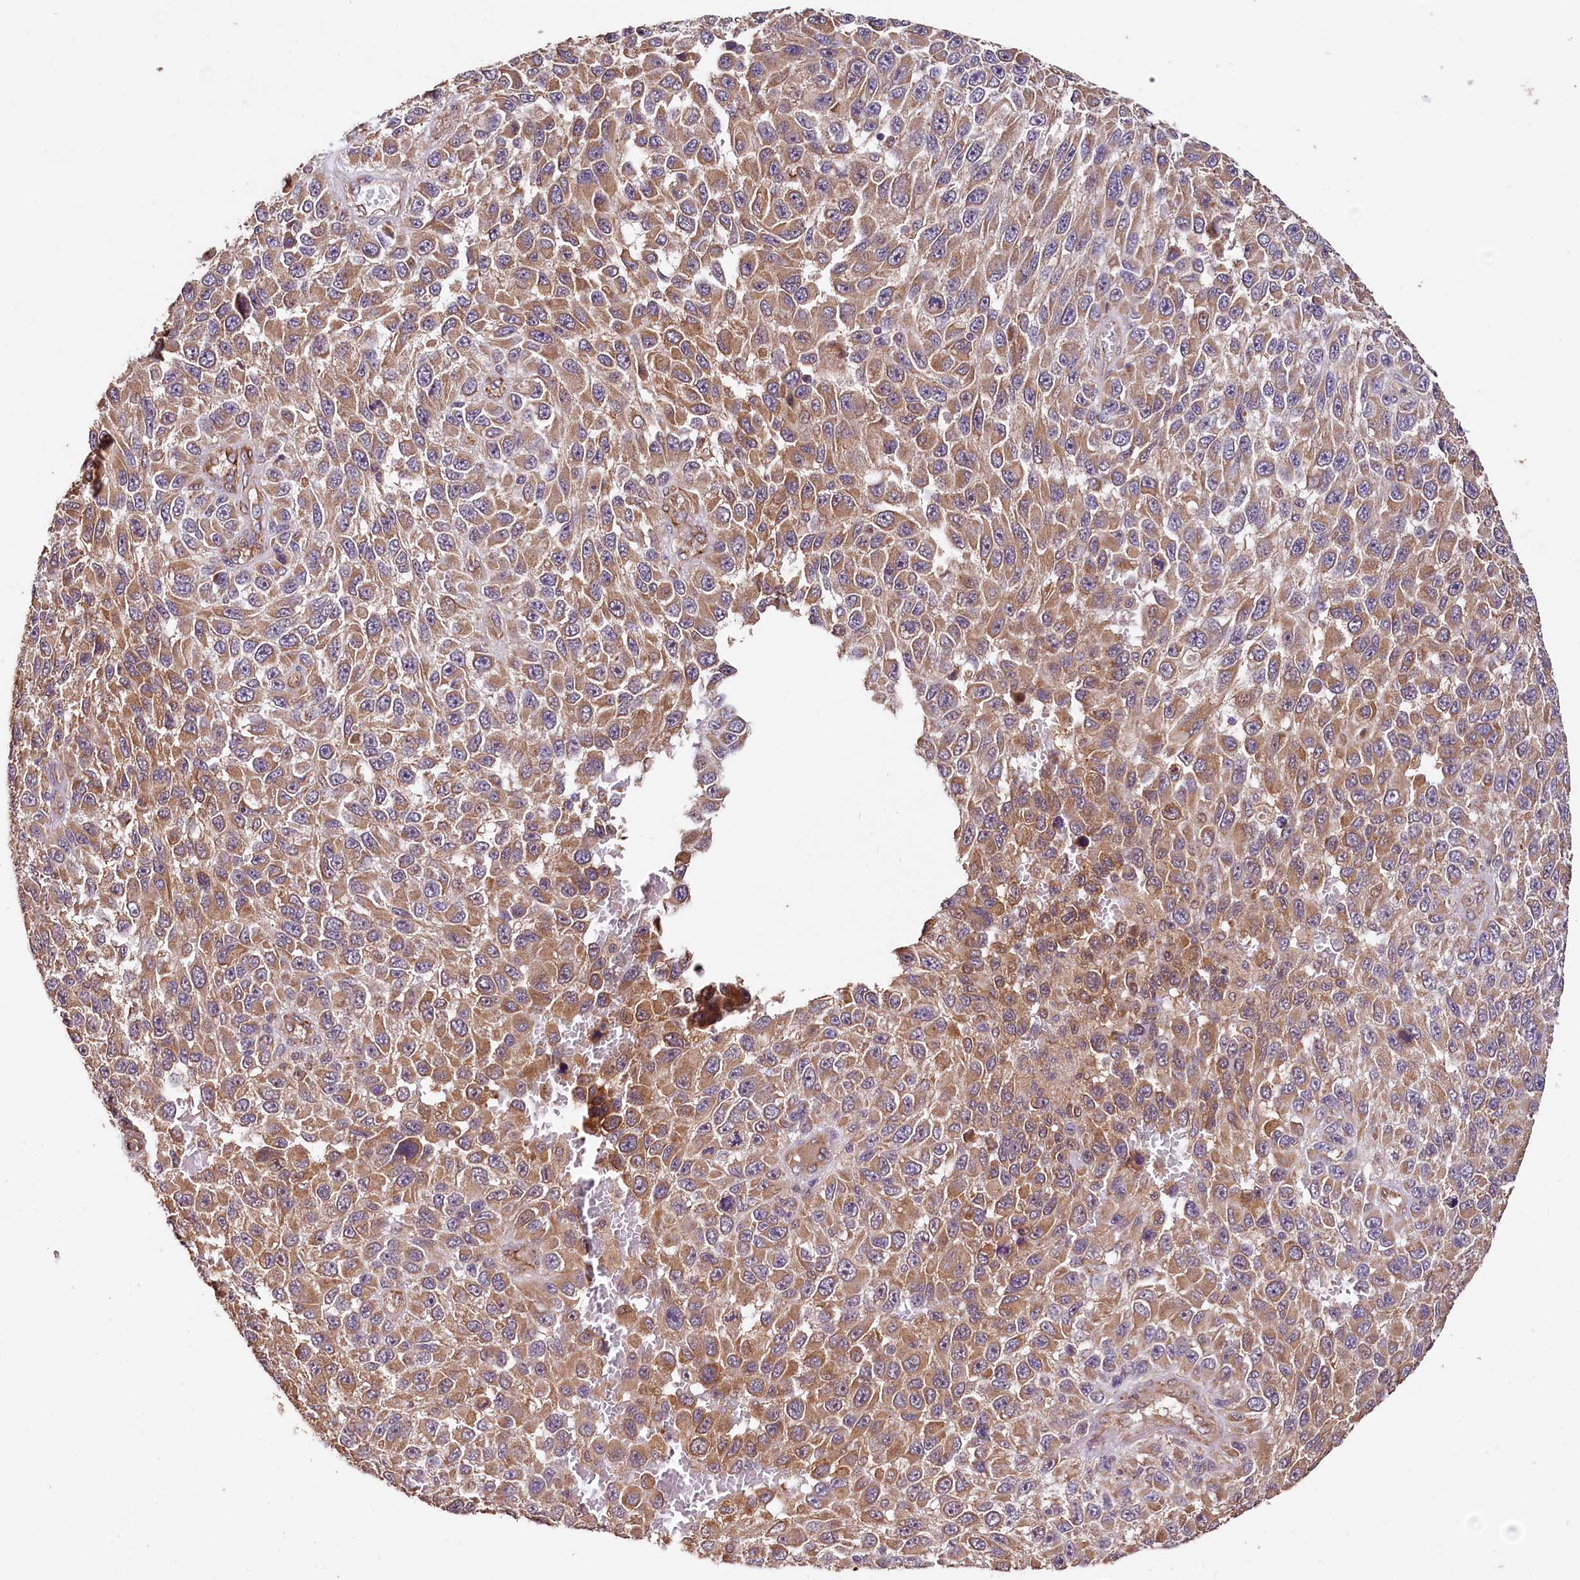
{"staining": {"intensity": "moderate", "quantity": ">75%", "location": "cytoplasmic/membranous"}, "tissue": "melanoma", "cell_type": "Tumor cells", "image_type": "cancer", "snomed": [{"axis": "morphology", "description": "Normal tissue, NOS"}, {"axis": "morphology", "description": "Malignant melanoma, NOS"}, {"axis": "topography", "description": "Skin"}], "caption": "The immunohistochemical stain shows moderate cytoplasmic/membranous staining in tumor cells of melanoma tissue.", "gene": "RASSF1", "patient": {"sex": "female", "age": 96}}